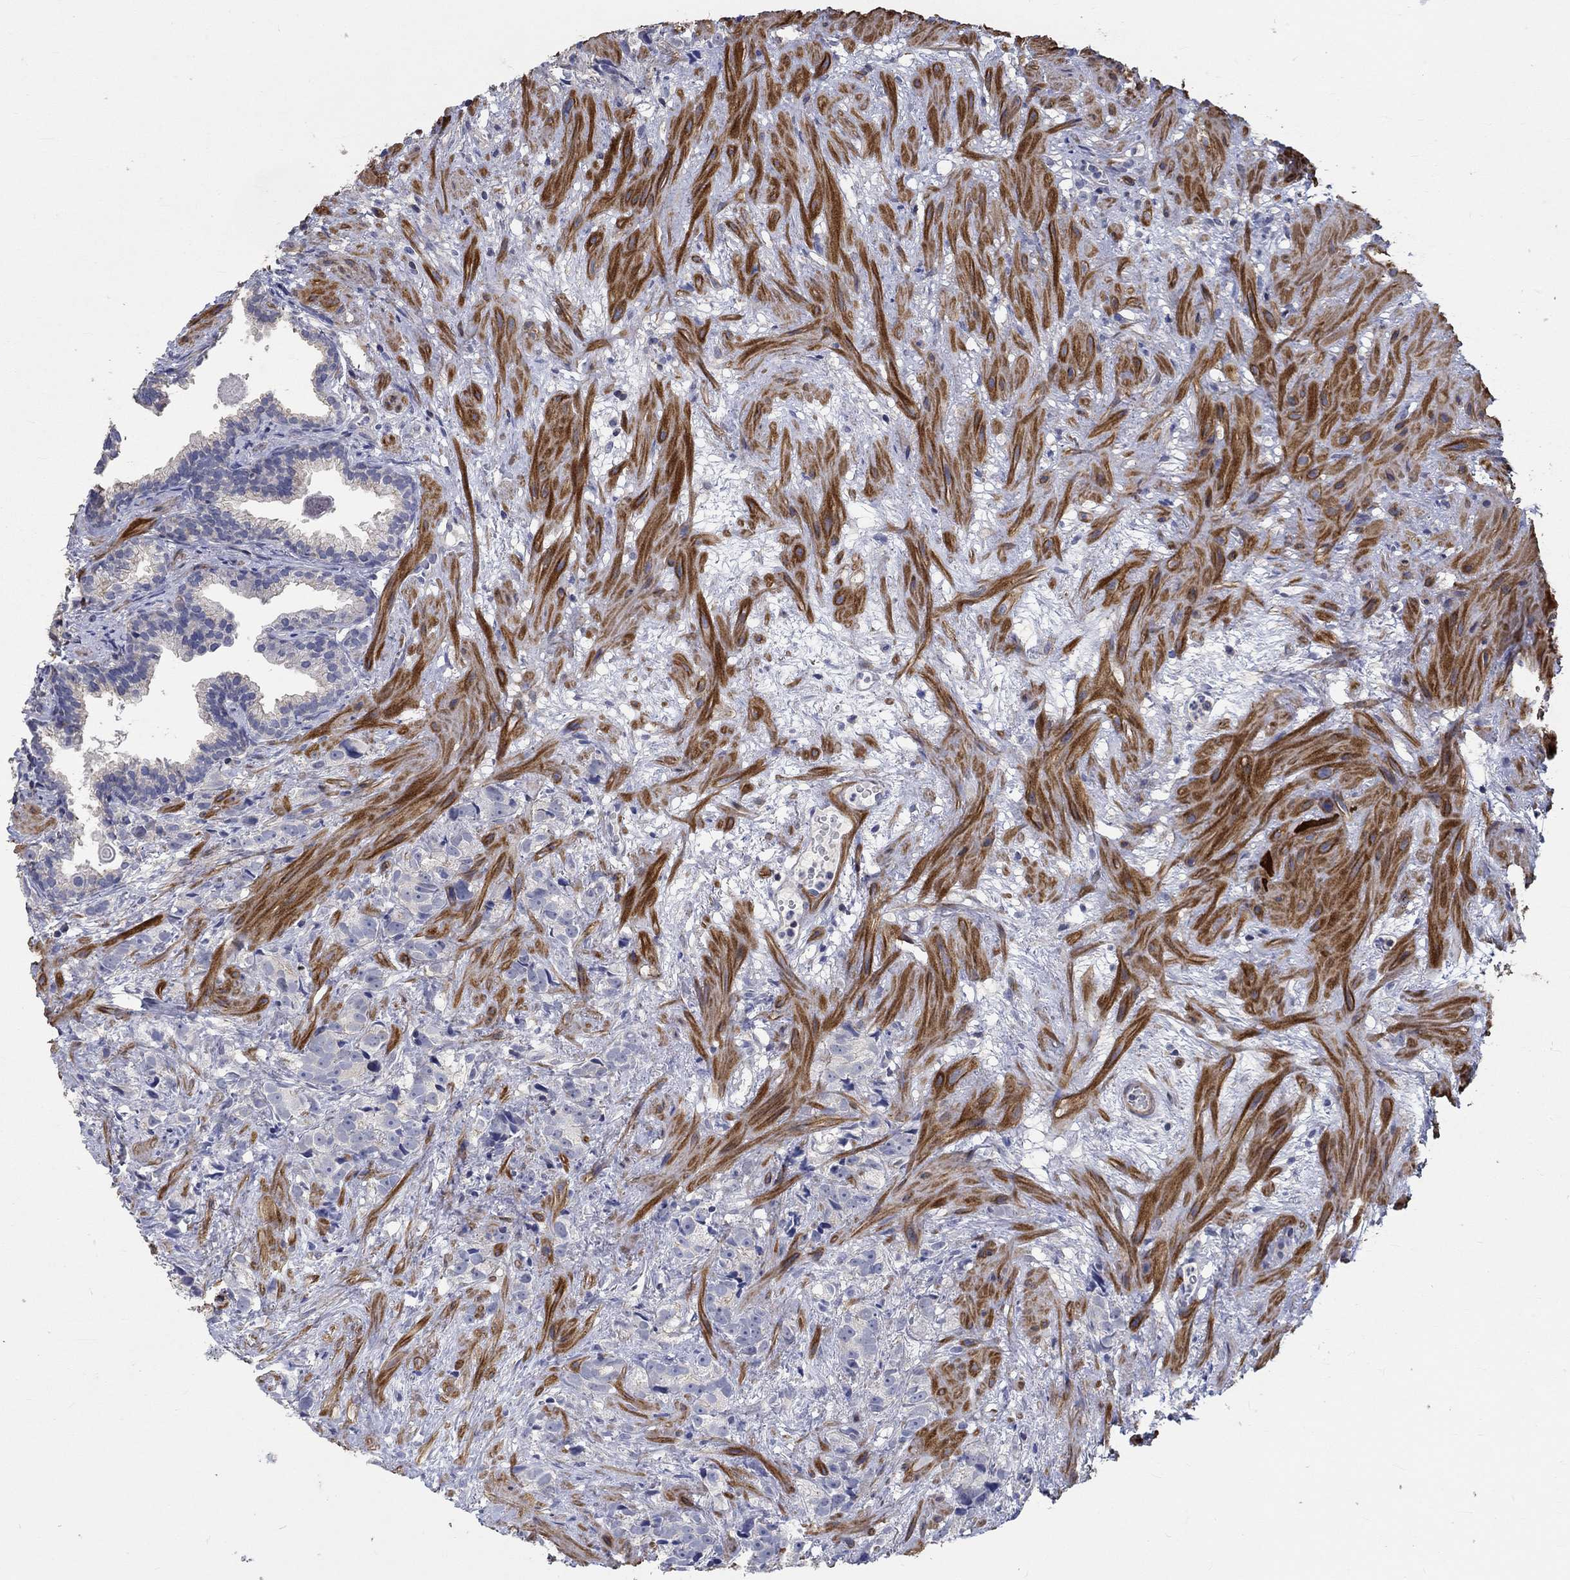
{"staining": {"intensity": "negative", "quantity": "none", "location": "none"}, "tissue": "prostate cancer", "cell_type": "Tumor cells", "image_type": "cancer", "snomed": [{"axis": "morphology", "description": "Adenocarcinoma, High grade"}, {"axis": "topography", "description": "Prostate"}], "caption": "A high-resolution photomicrograph shows immunohistochemistry (IHC) staining of prostate cancer, which demonstrates no significant staining in tumor cells.", "gene": "TNFAIP8L3", "patient": {"sex": "male", "age": 90}}